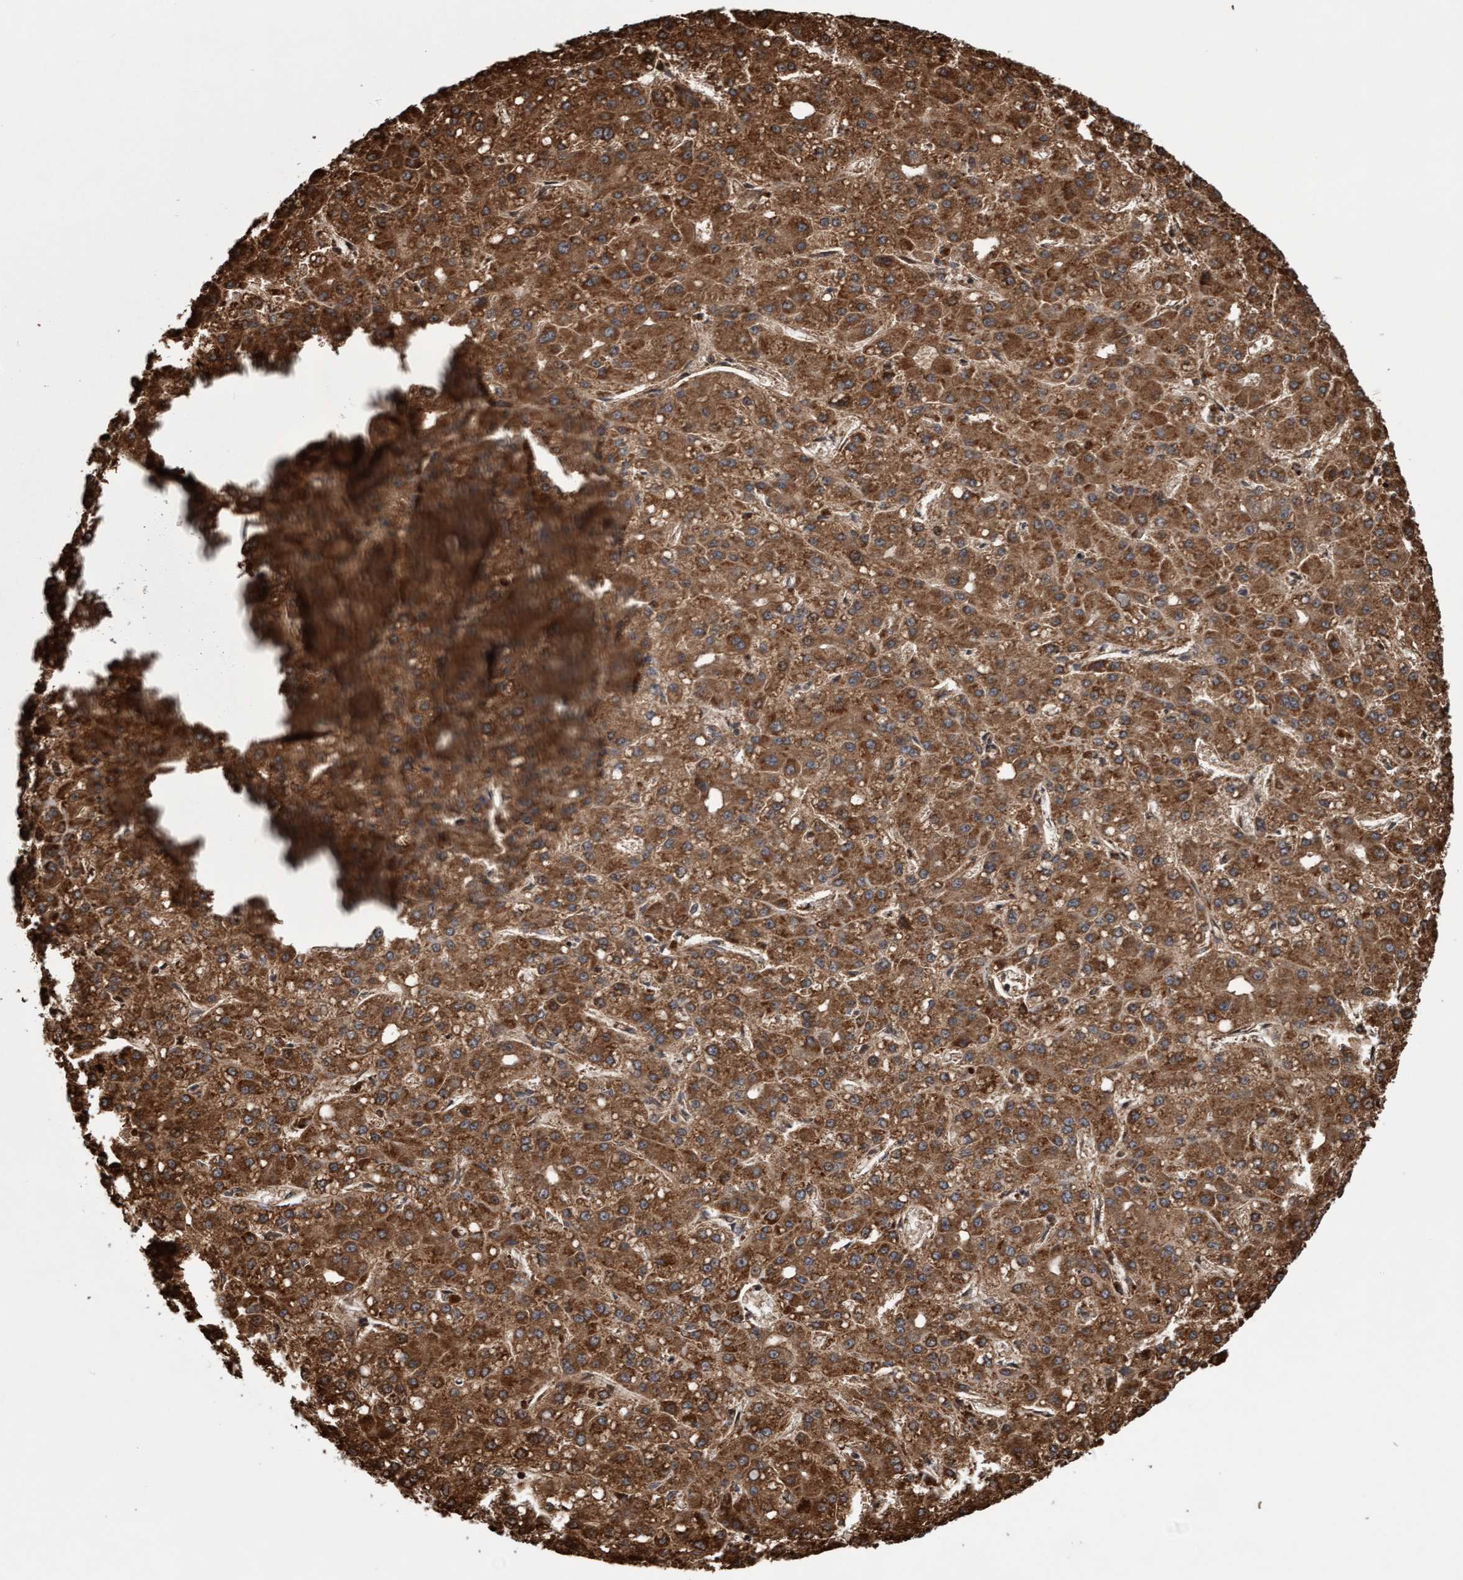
{"staining": {"intensity": "moderate", "quantity": ">75%", "location": "cytoplasmic/membranous"}, "tissue": "liver cancer", "cell_type": "Tumor cells", "image_type": "cancer", "snomed": [{"axis": "morphology", "description": "Carcinoma, Hepatocellular, NOS"}, {"axis": "topography", "description": "Liver"}], "caption": "A brown stain shows moderate cytoplasmic/membranous staining of a protein in hepatocellular carcinoma (liver) tumor cells. Nuclei are stained in blue.", "gene": "PECR", "patient": {"sex": "male", "age": 67}}